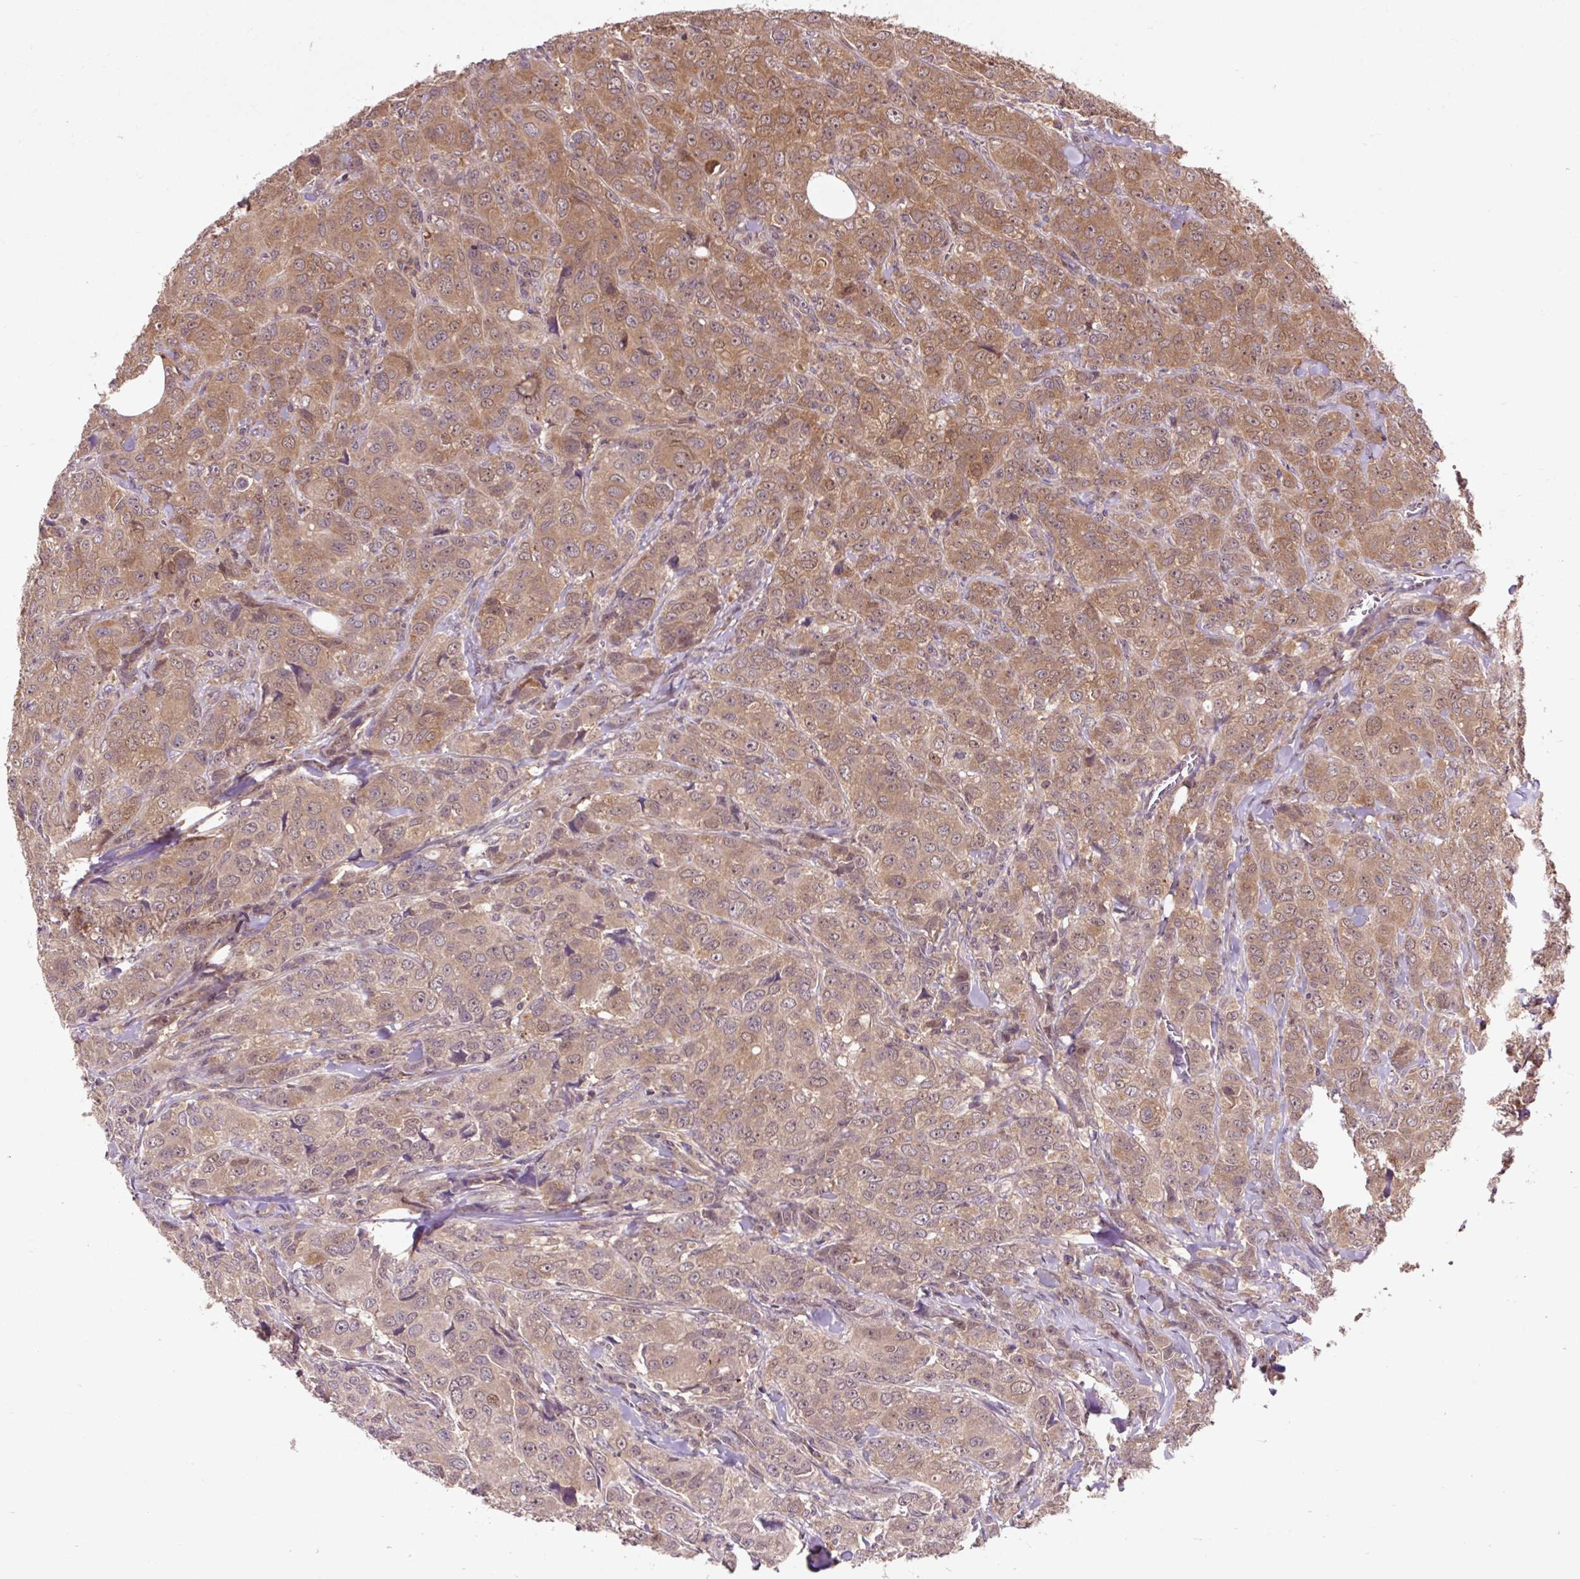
{"staining": {"intensity": "moderate", "quantity": ">75%", "location": "cytoplasmic/membranous"}, "tissue": "breast cancer", "cell_type": "Tumor cells", "image_type": "cancer", "snomed": [{"axis": "morphology", "description": "Duct carcinoma"}, {"axis": "topography", "description": "Breast"}], "caption": "Moderate cytoplasmic/membranous protein positivity is present in approximately >75% of tumor cells in breast cancer.", "gene": "MMS19", "patient": {"sex": "female", "age": 43}}